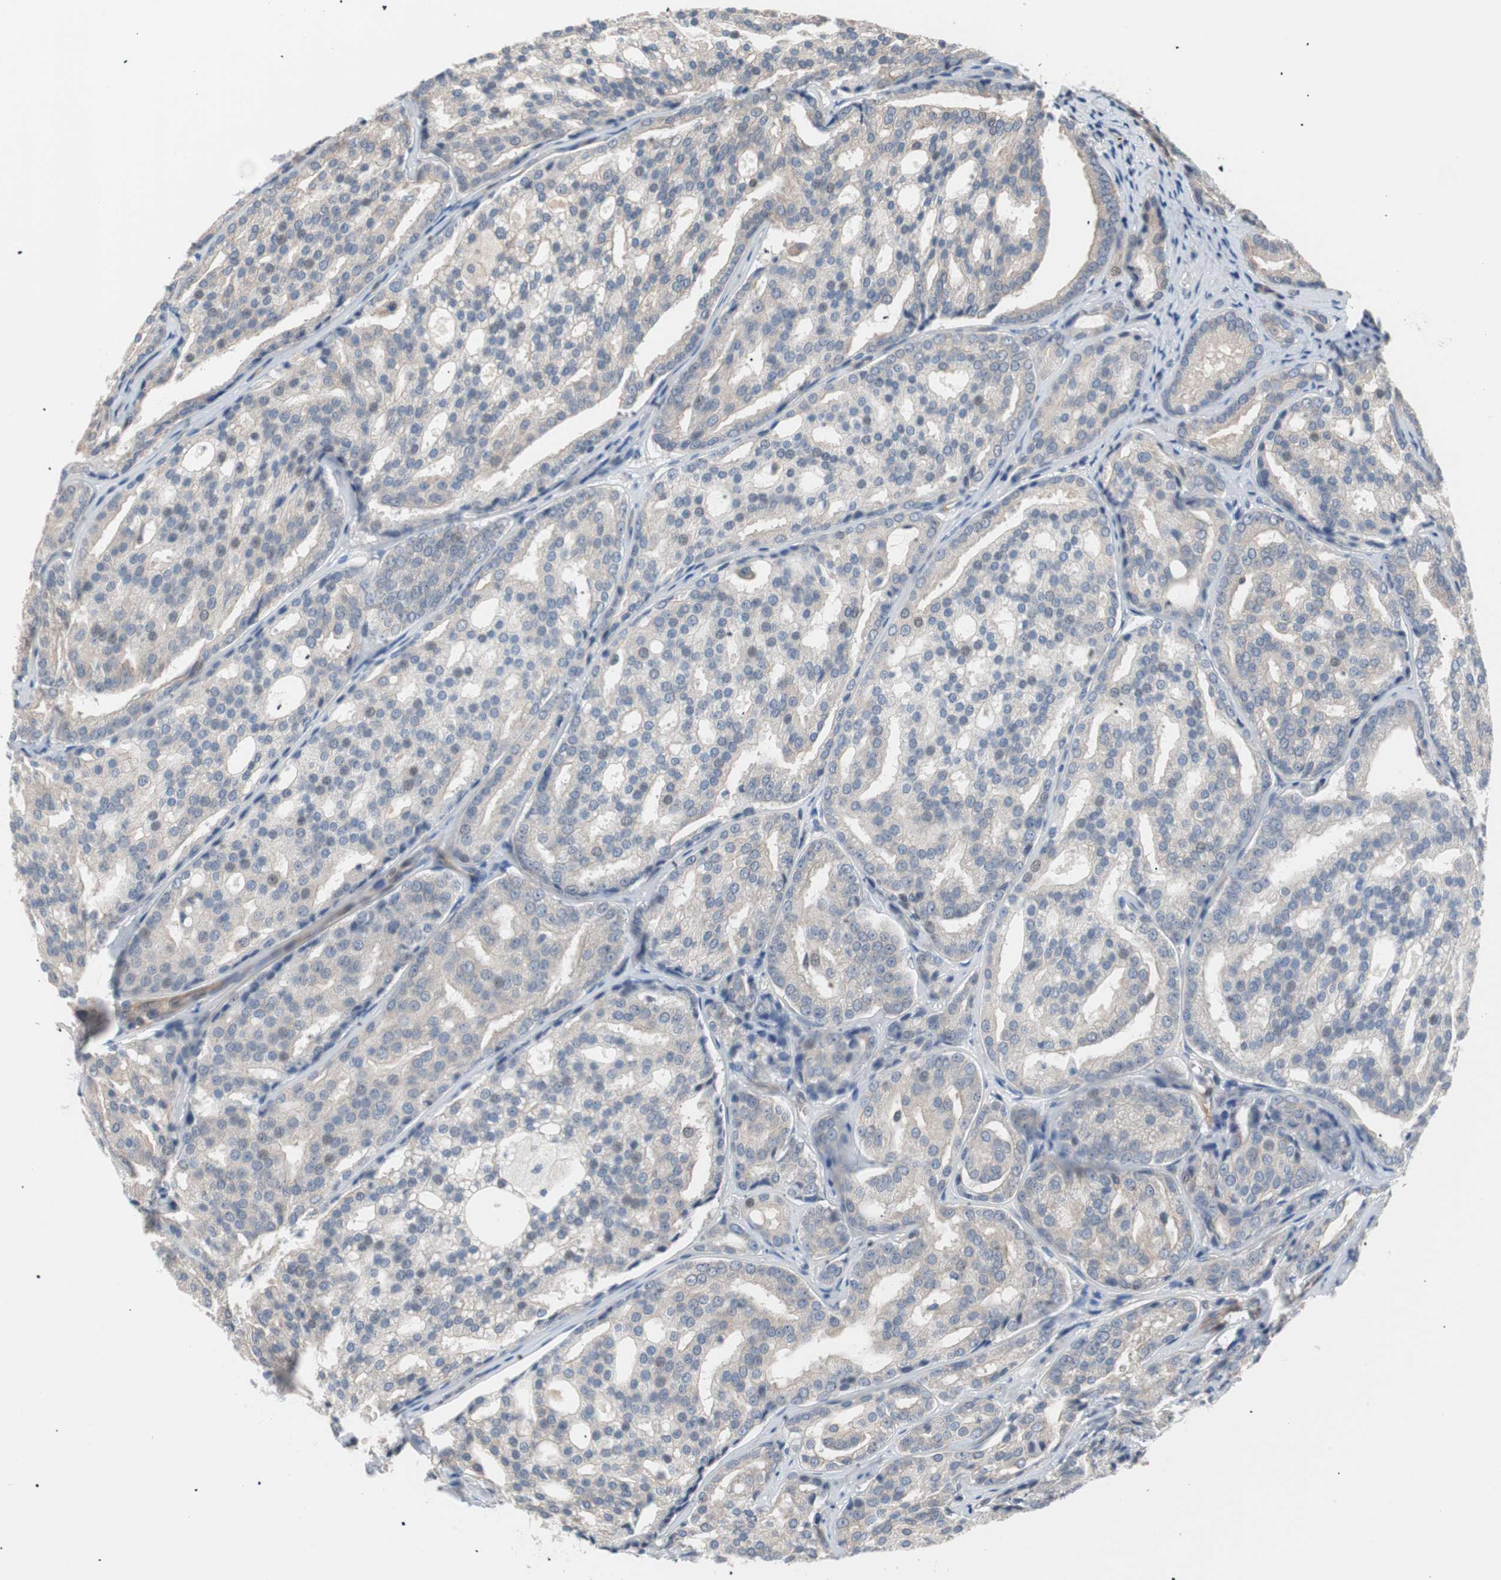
{"staining": {"intensity": "weak", "quantity": "25%-75%", "location": "cytoplasmic/membranous"}, "tissue": "prostate cancer", "cell_type": "Tumor cells", "image_type": "cancer", "snomed": [{"axis": "morphology", "description": "Adenocarcinoma, High grade"}, {"axis": "topography", "description": "Prostate"}], "caption": "Approximately 25%-75% of tumor cells in human high-grade adenocarcinoma (prostate) display weak cytoplasmic/membranous protein expression as visualized by brown immunohistochemical staining.", "gene": "SMG1", "patient": {"sex": "male", "age": 64}}